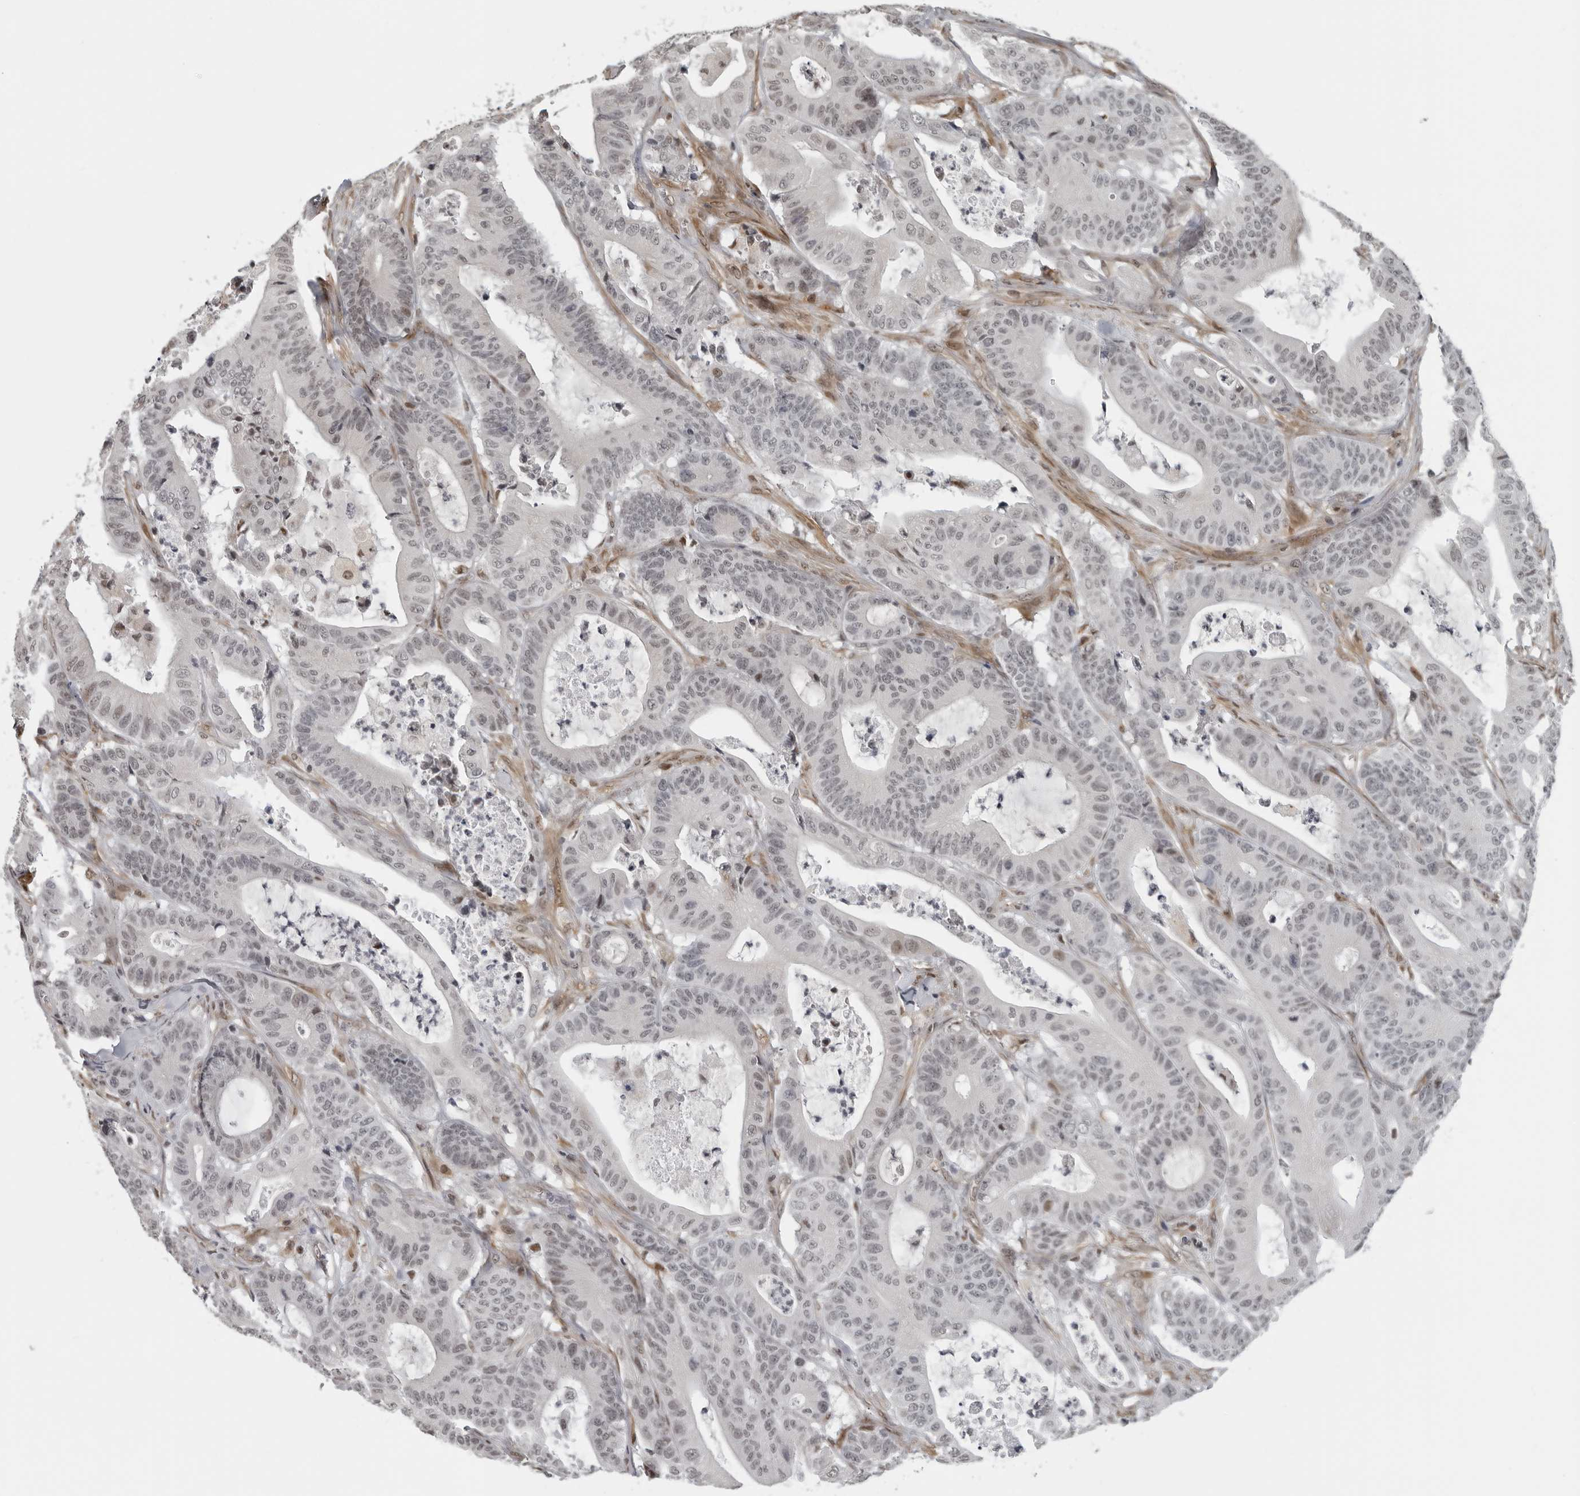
{"staining": {"intensity": "weak", "quantity": "<25%", "location": "nuclear"}, "tissue": "colorectal cancer", "cell_type": "Tumor cells", "image_type": "cancer", "snomed": [{"axis": "morphology", "description": "Adenocarcinoma, NOS"}, {"axis": "topography", "description": "Colon"}], "caption": "IHC histopathology image of neoplastic tissue: colorectal adenocarcinoma stained with DAB (3,3'-diaminobenzidine) demonstrates no significant protein positivity in tumor cells.", "gene": "MAF", "patient": {"sex": "female", "age": 84}}